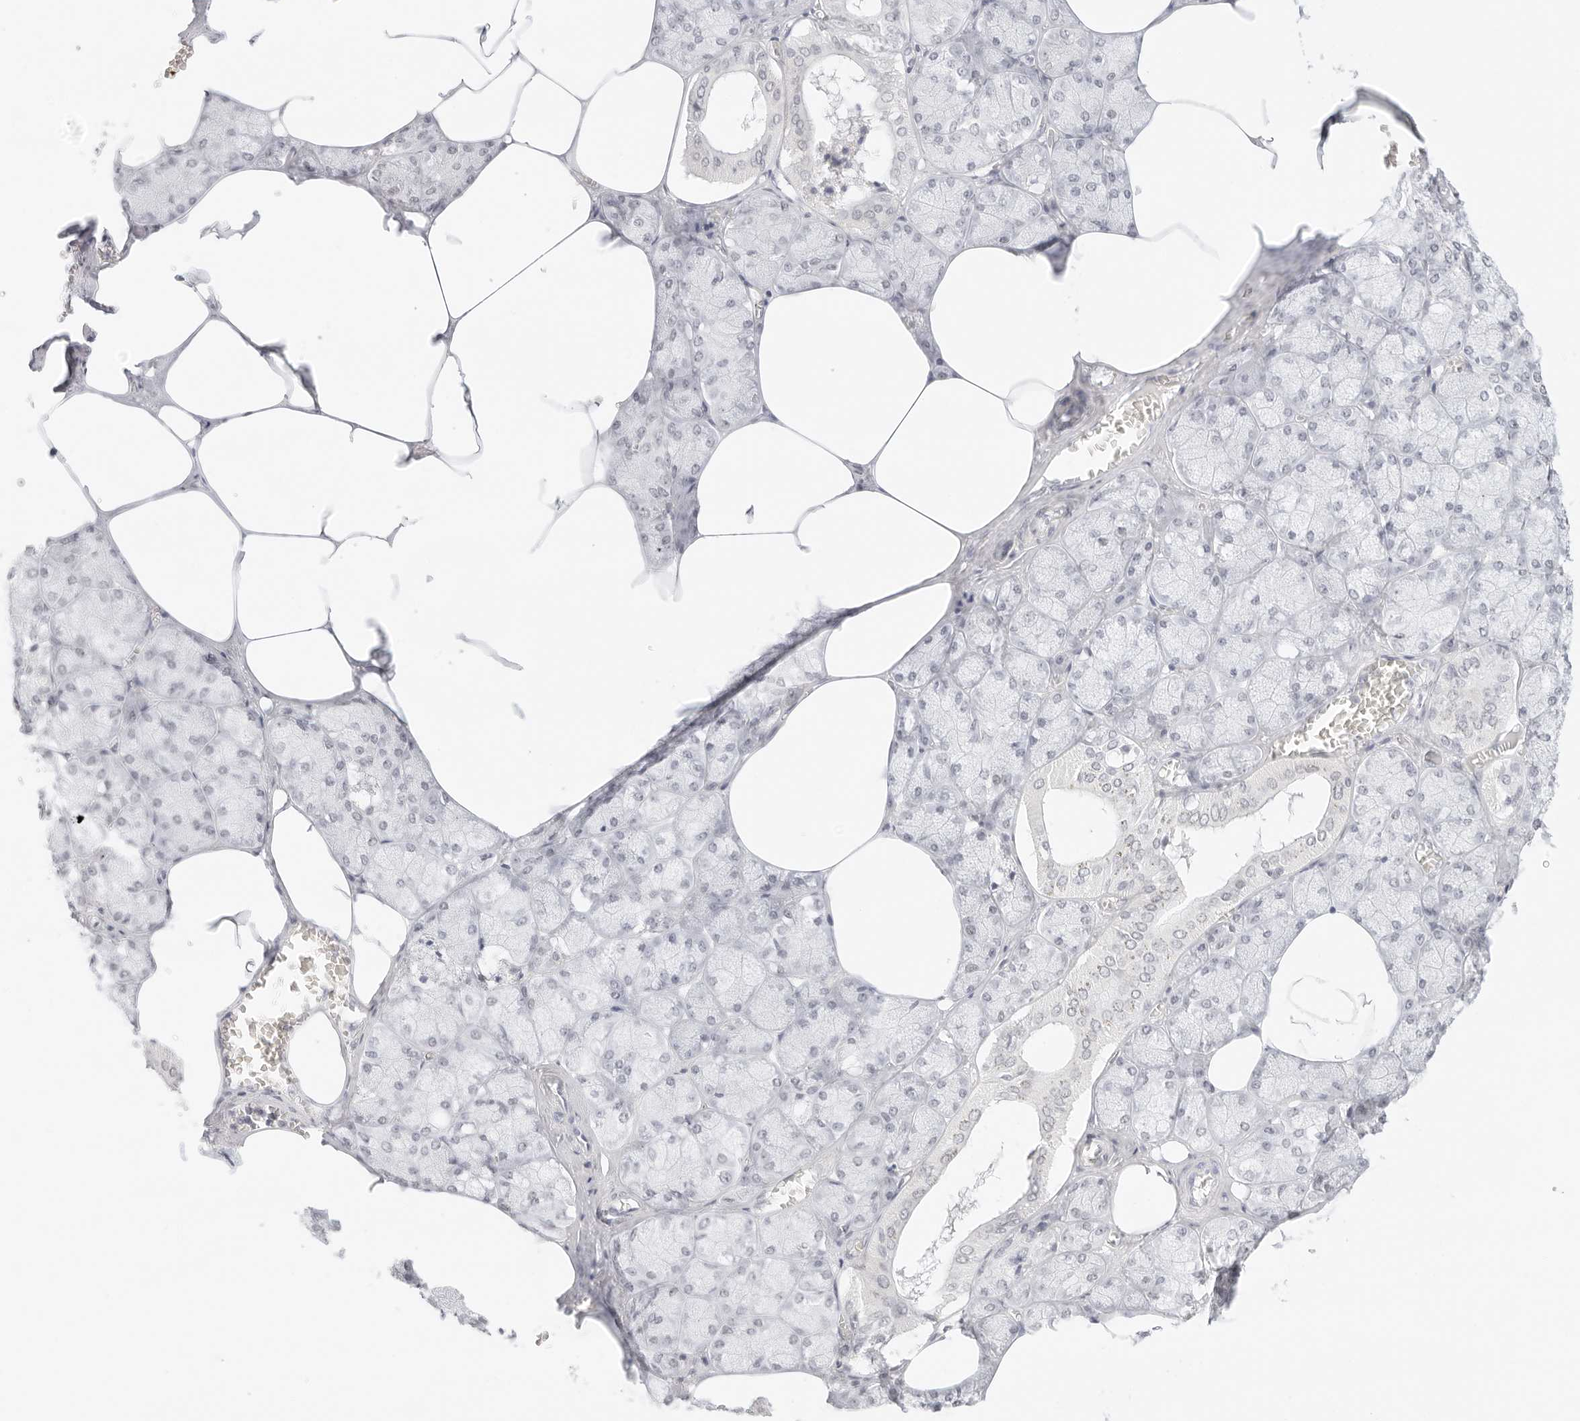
{"staining": {"intensity": "negative", "quantity": "none", "location": "none"}, "tissue": "salivary gland", "cell_type": "Glandular cells", "image_type": "normal", "snomed": [{"axis": "morphology", "description": "Normal tissue, NOS"}, {"axis": "topography", "description": "Salivary gland"}], "caption": "This is an IHC histopathology image of normal human salivary gland. There is no positivity in glandular cells.", "gene": "ITGA6", "patient": {"sex": "male", "age": 62}}